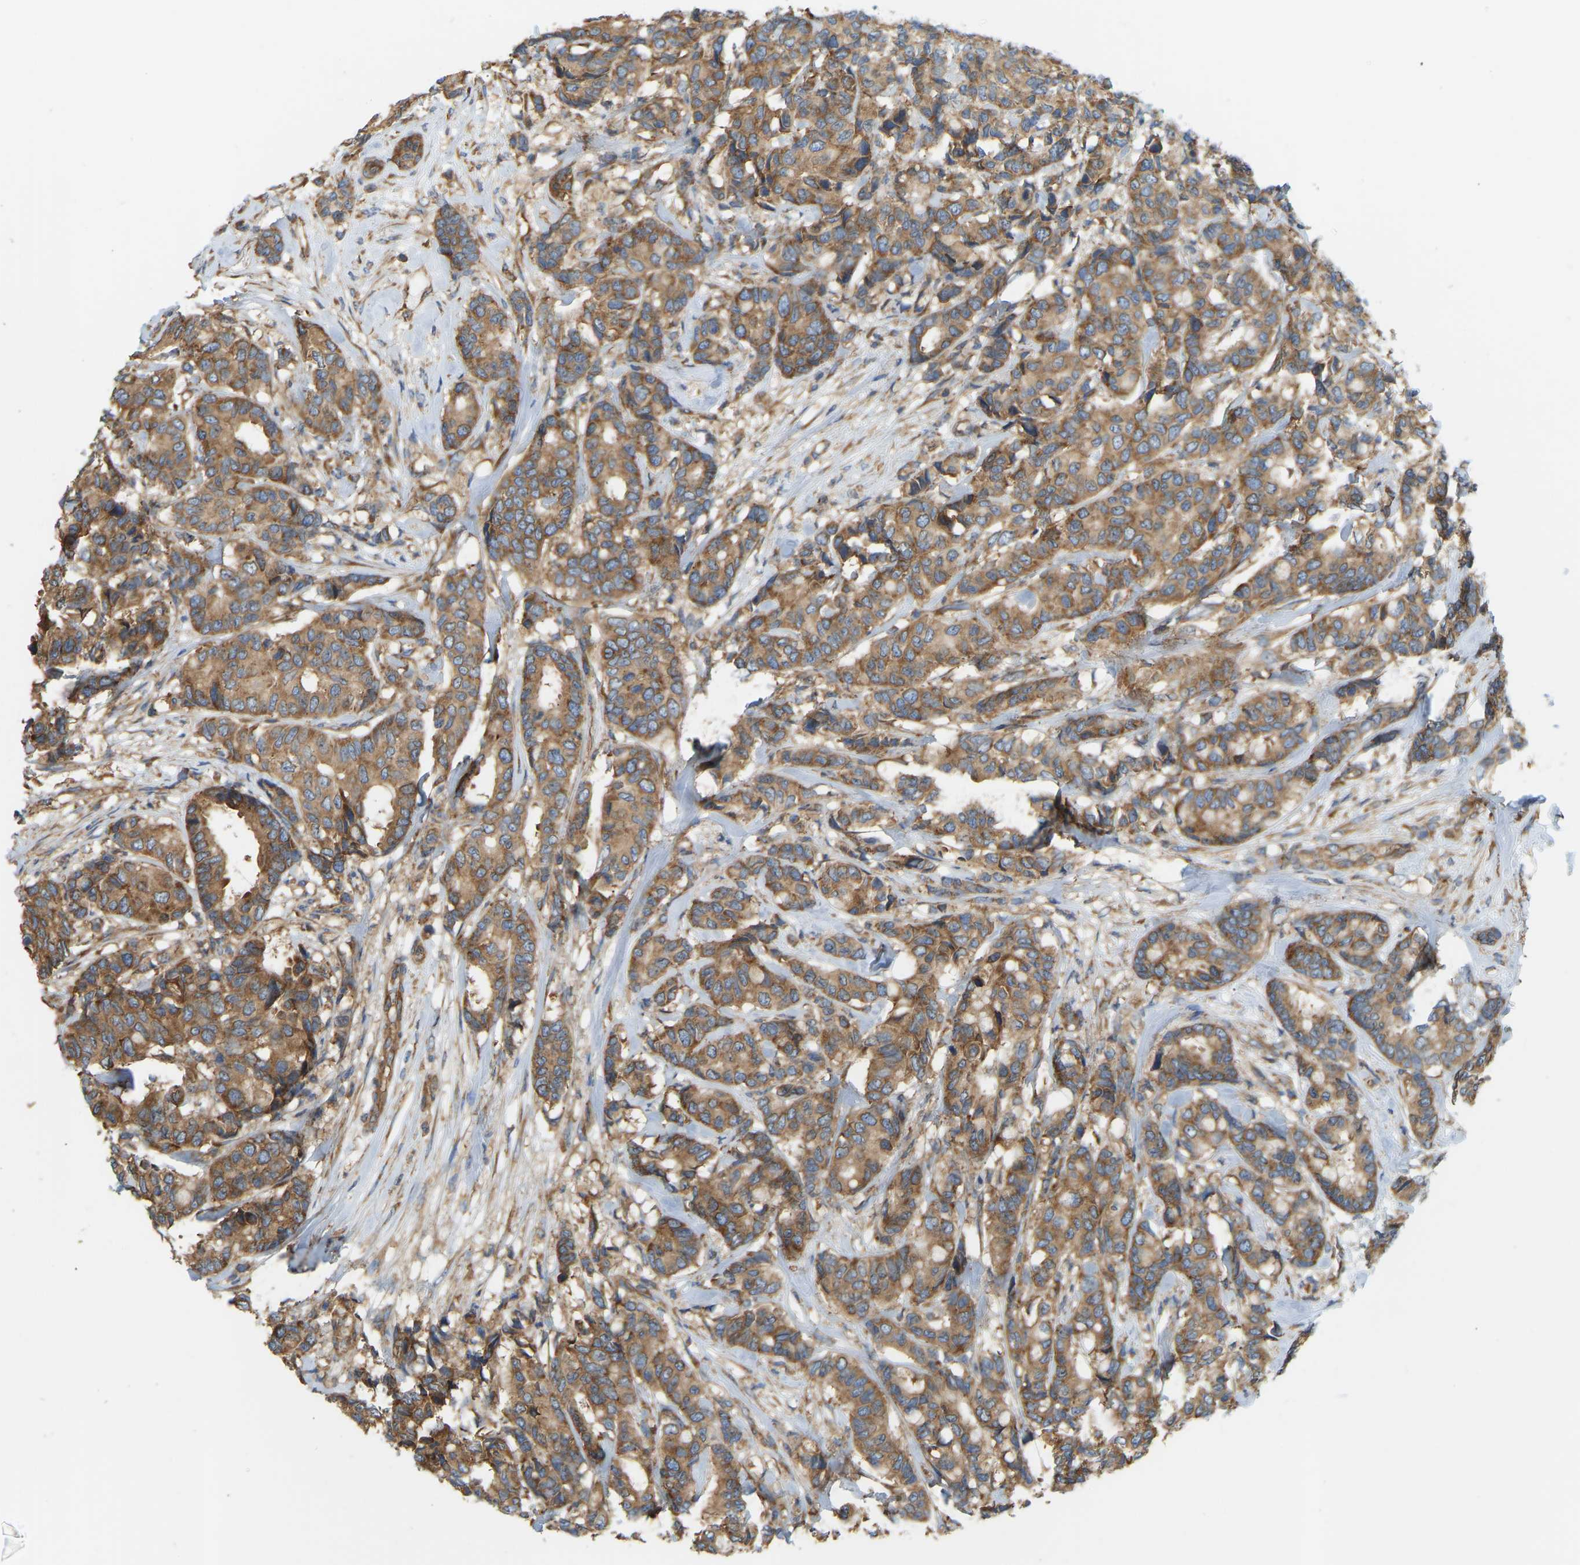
{"staining": {"intensity": "moderate", "quantity": ">75%", "location": "cytoplasmic/membranous"}, "tissue": "breast cancer", "cell_type": "Tumor cells", "image_type": "cancer", "snomed": [{"axis": "morphology", "description": "Duct carcinoma"}, {"axis": "topography", "description": "Breast"}], "caption": "A brown stain highlights moderate cytoplasmic/membranous staining of a protein in human breast cancer tumor cells.", "gene": "RPS6KB2", "patient": {"sex": "female", "age": 87}}